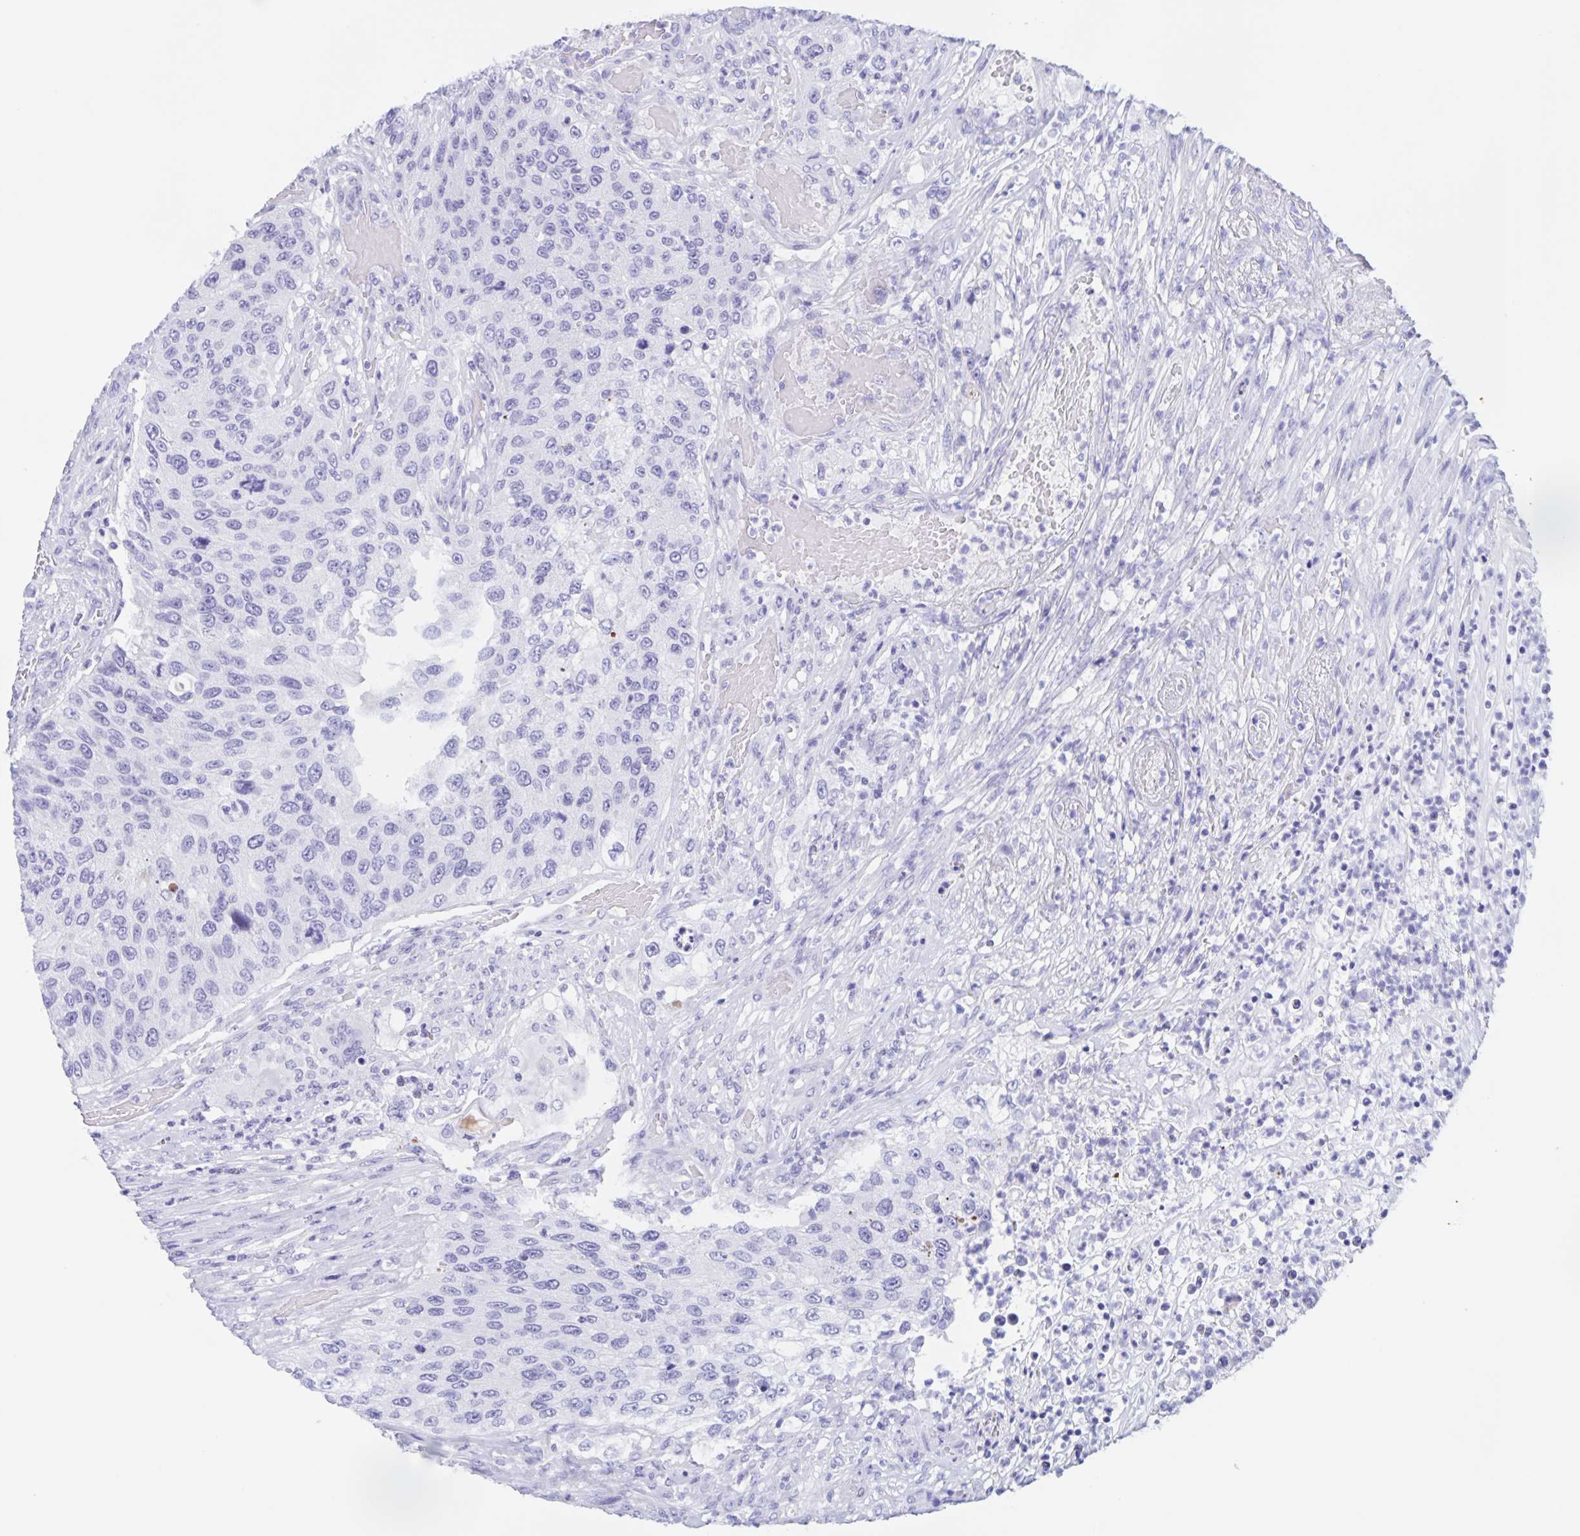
{"staining": {"intensity": "negative", "quantity": "none", "location": "none"}, "tissue": "urothelial cancer", "cell_type": "Tumor cells", "image_type": "cancer", "snomed": [{"axis": "morphology", "description": "Urothelial carcinoma, High grade"}, {"axis": "topography", "description": "Urinary bladder"}], "caption": "Immunohistochemistry (IHC) of high-grade urothelial carcinoma exhibits no positivity in tumor cells.", "gene": "TGIF2LX", "patient": {"sex": "female", "age": 60}}